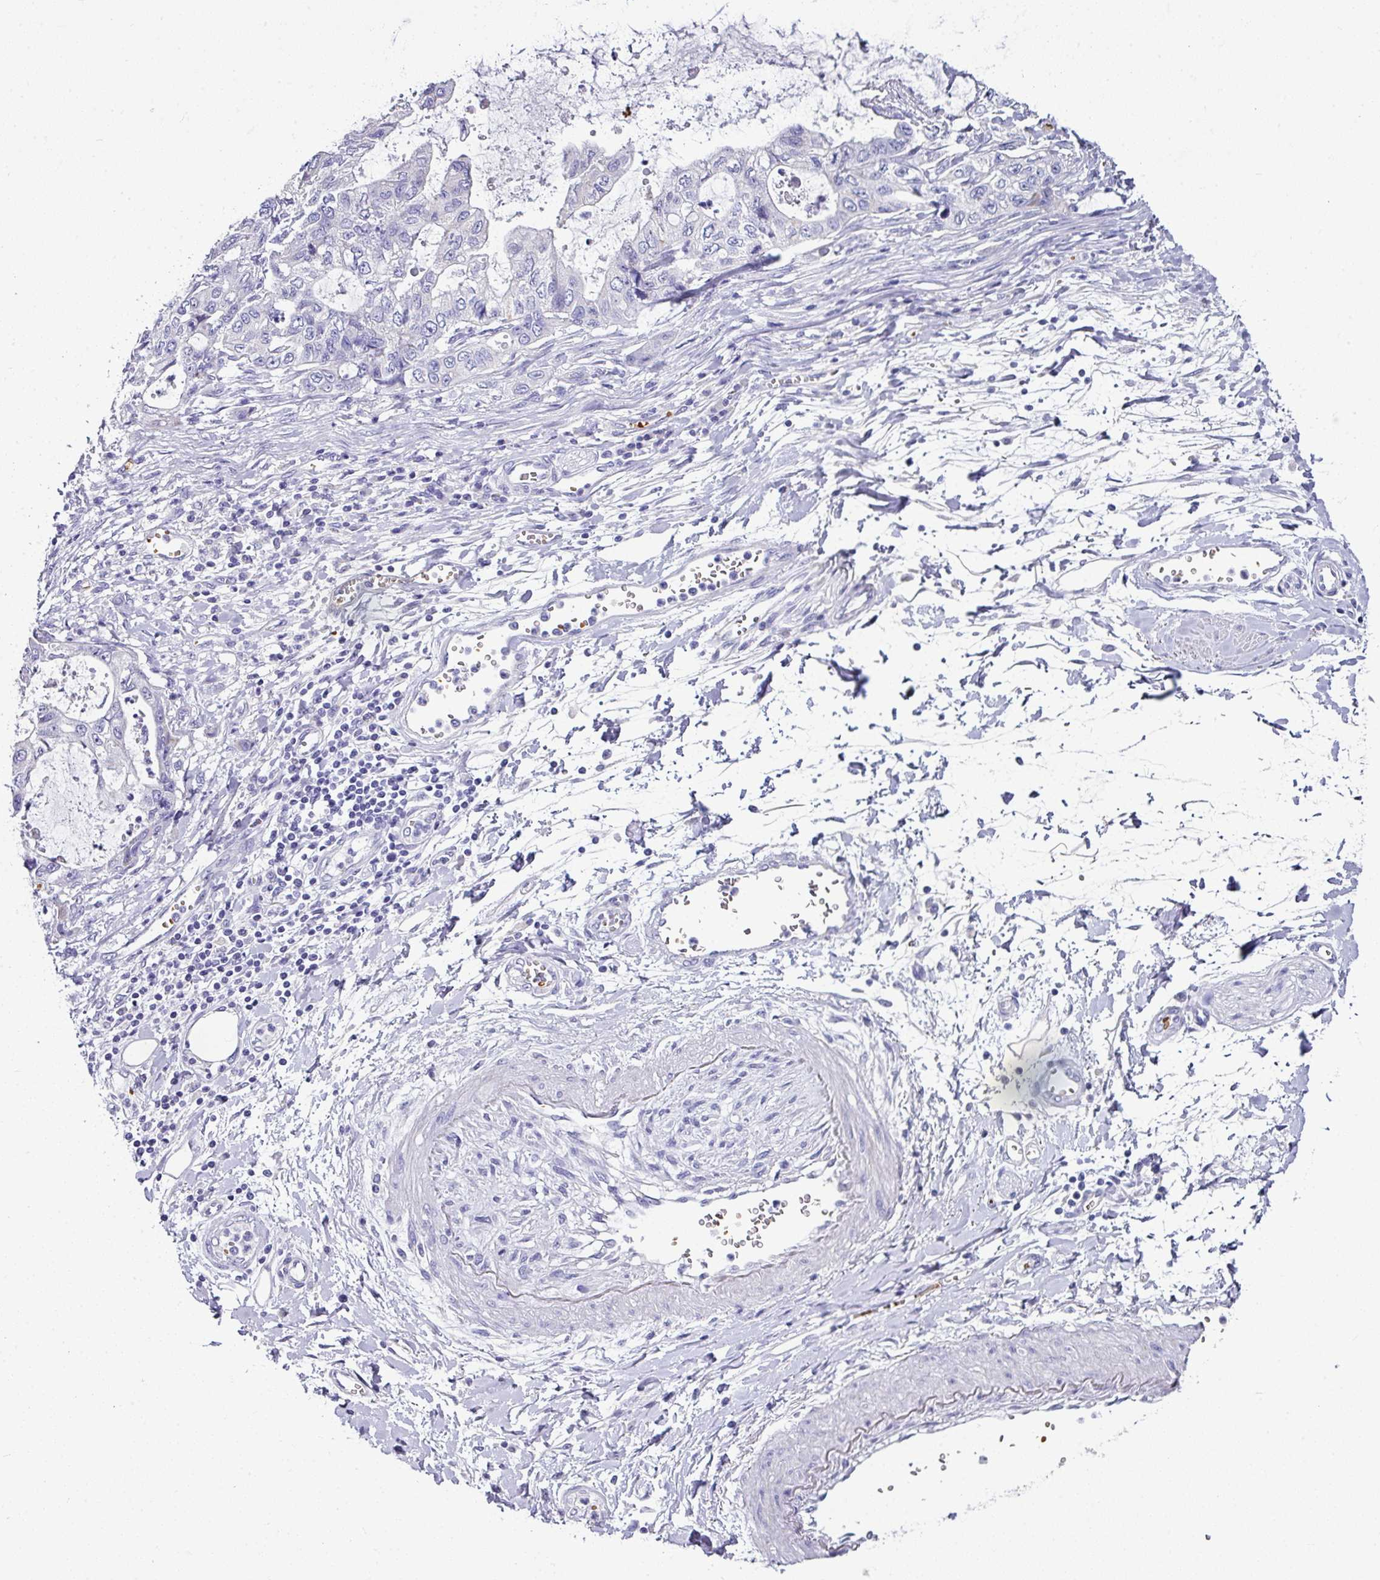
{"staining": {"intensity": "negative", "quantity": "none", "location": "none"}, "tissue": "stomach cancer", "cell_type": "Tumor cells", "image_type": "cancer", "snomed": [{"axis": "morphology", "description": "Adenocarcinoma, NOS"}, {"axis": "topography", "description": "Stomach, upper"}], "caption": "An image of human stomach adenocarcinoma is negative for staining in tumor cells. The staining was performed using DAB to visualize the protein expression in brown, while the nuclei were stained in blue with hematoxylin (Magnification: 20x).", "gene": "NAPSA", "patient": {"sex": "female", "age": 52}}